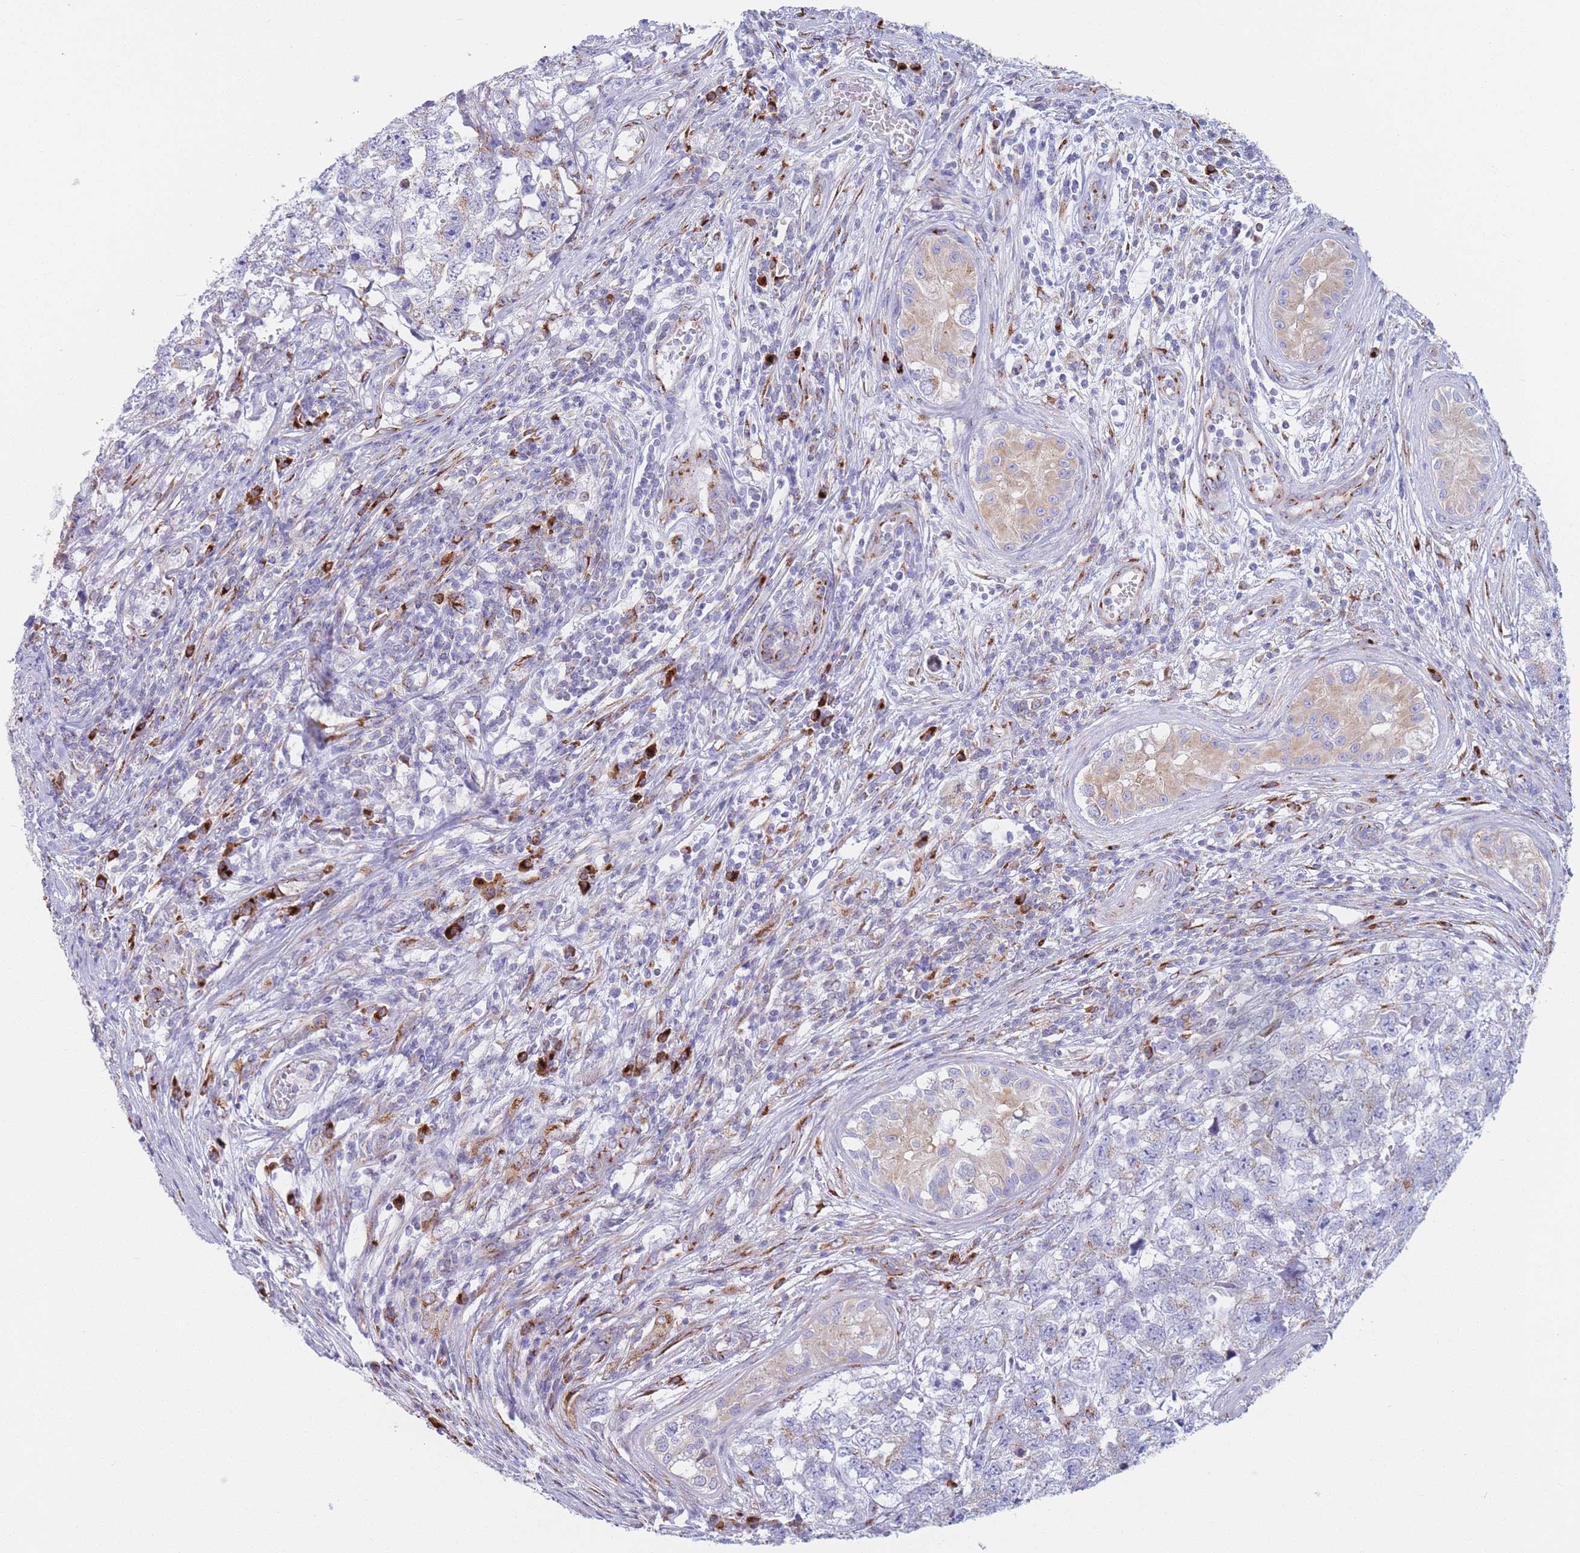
{"staining": {"intensity": "weak", "quantity": "<25%", "location": "cytoplasmic/membranous"}, "tissue": "testis cancer", "cell_type": "Tumor cells", "image_type": "cancer", "snomed": [{"axis": "morphology", "description": "Carcinoma, Embryonal, NOS"}, {"axis": "topography", "description": "Testis"}], "caption": "A histopathology image of human testis embryonal carcinoma is negative for staining in tumor cells.", "gene": "MRPL30", "patient": {"sex": "male", "age": 22}}